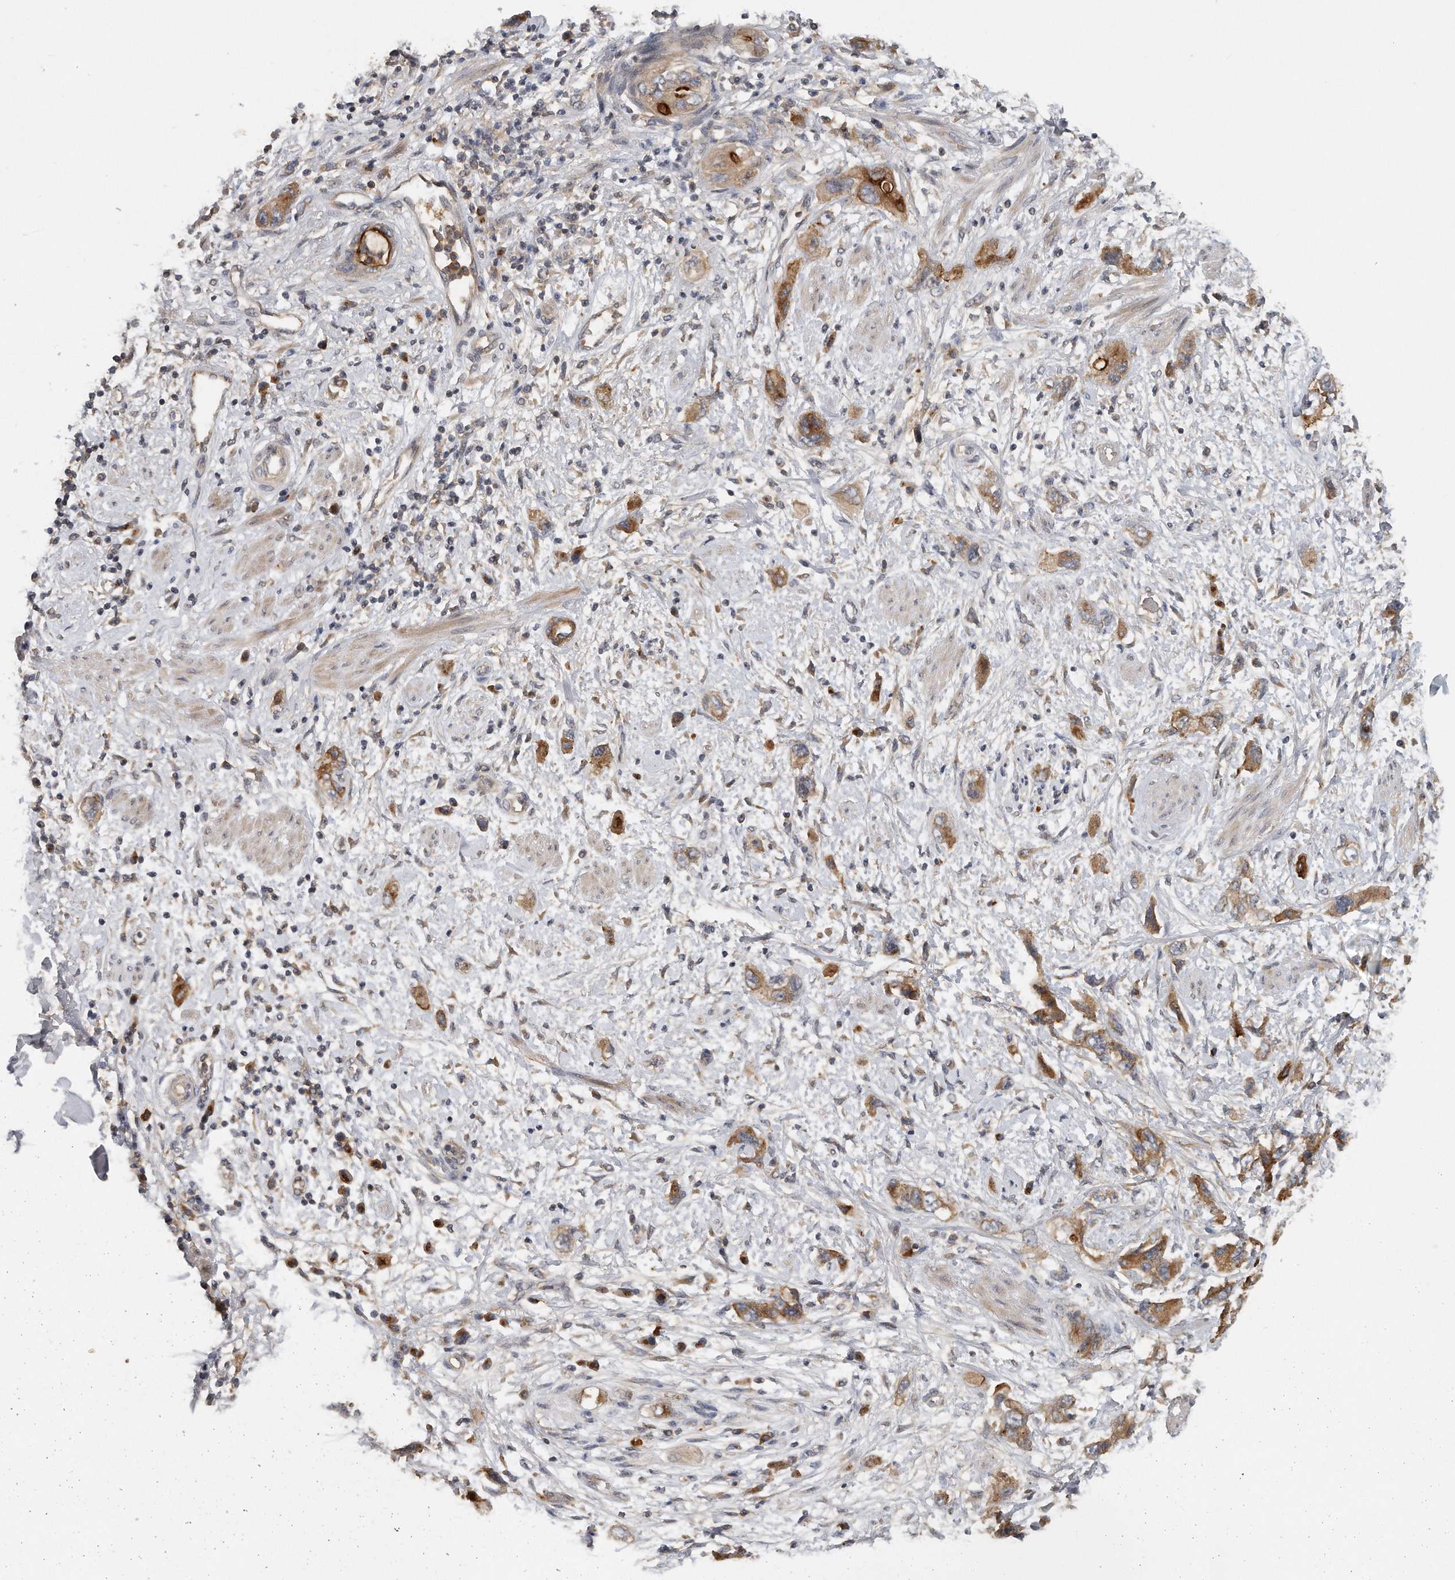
{"staining": {"intensity": "moderate", "quantity": ">75%", "location": "cytoplasmic/membranous"}, "tissue": "pancreatic cancer", "cell_type": "Tumor cells", "image_type": "cancer", "snomed": [{"axis": "morphology", "description": "Adenocarcinoma, NOS"}, {"axis": "topography", "description": "Pancreas"}], "caption": "A photomicrograph showing moderate cytoplasmic/membranous positivity in approximately >75% of tumor cells in adenocarcinoma (pancreatic), as visualized by brown immunohistochemical staining.", "gene": "TRAPPC14", "patient": {"sex": "female", "age": 73}}